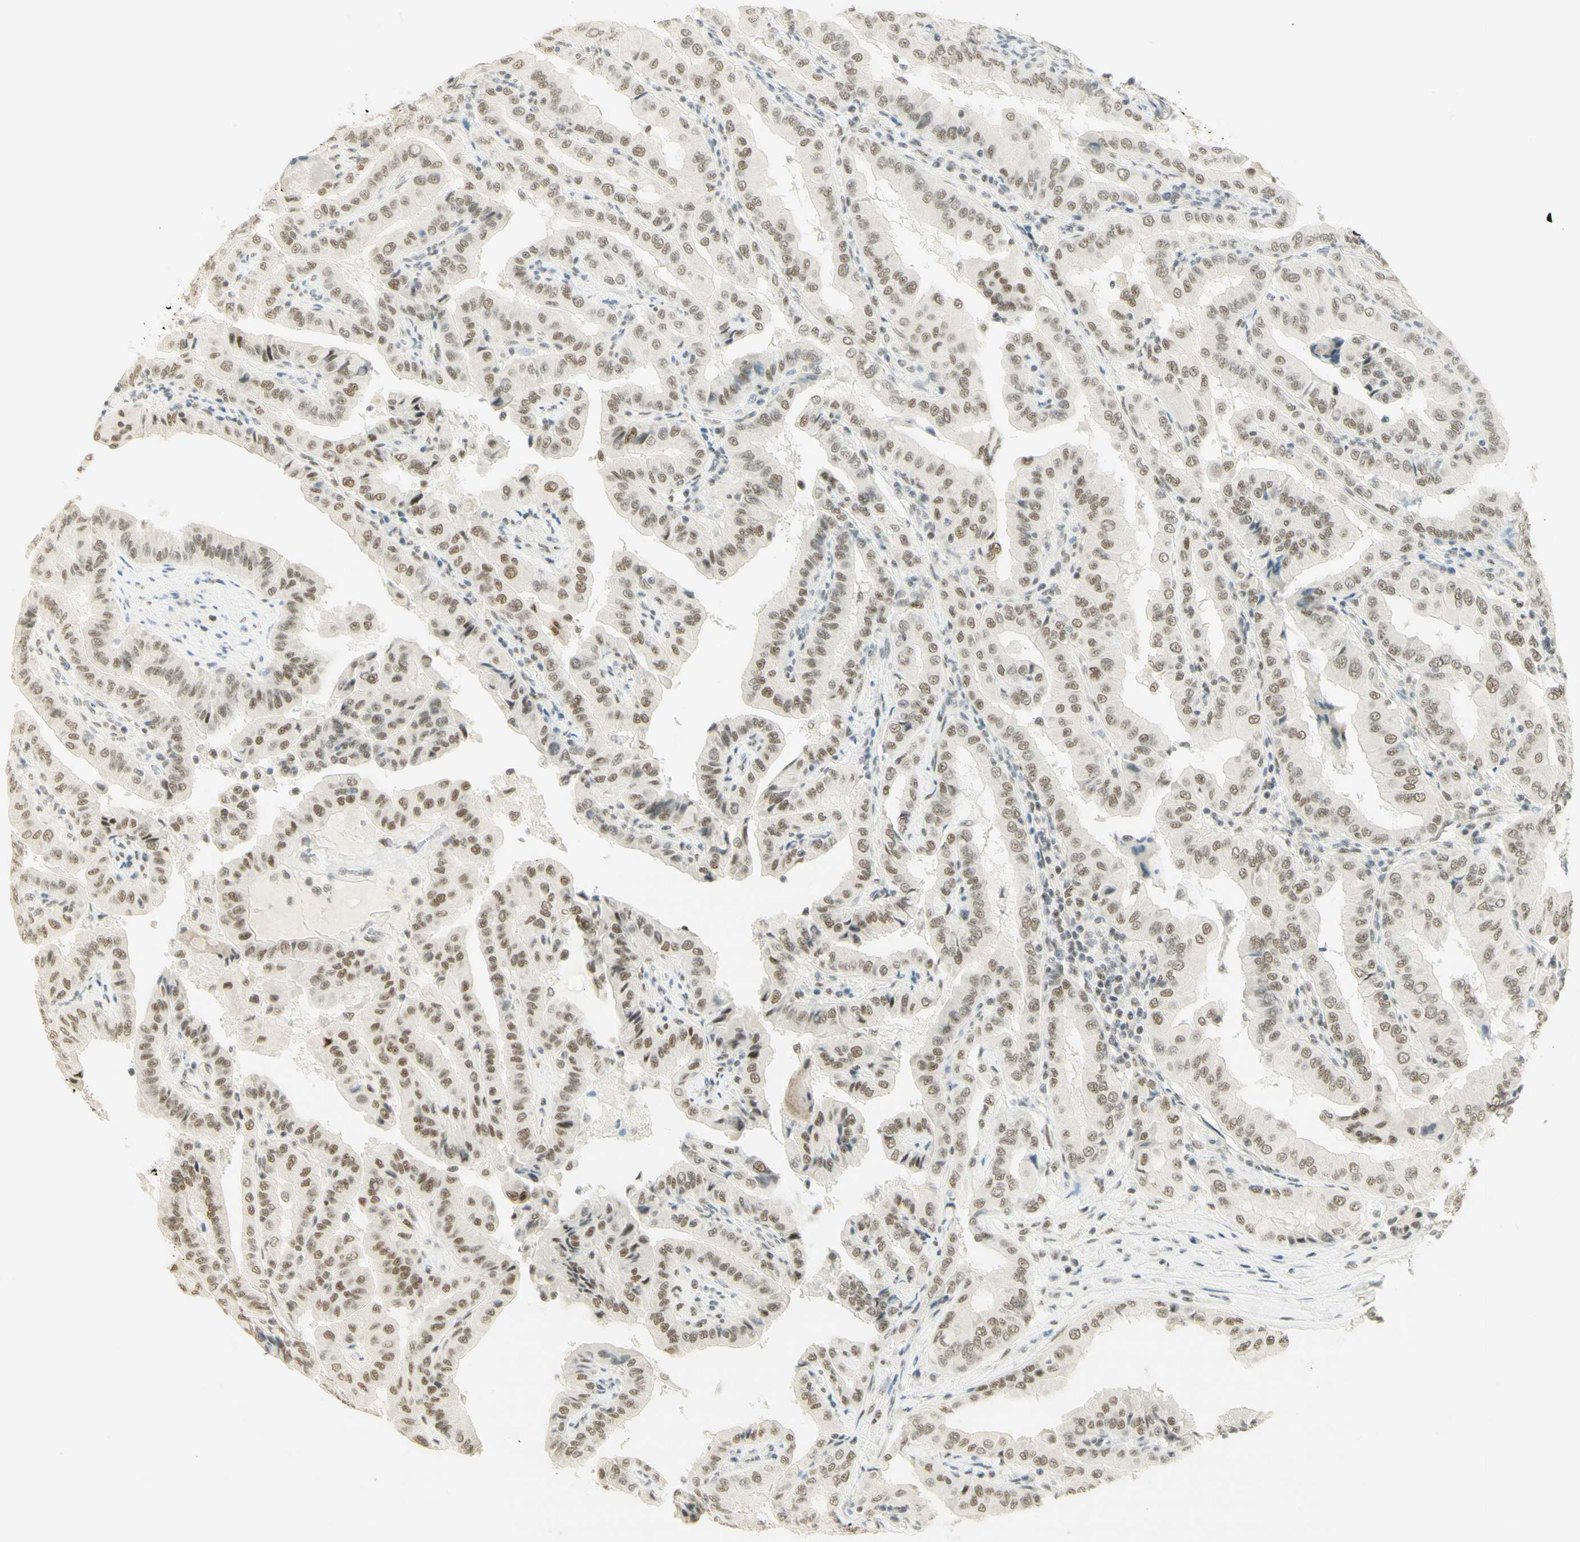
{"staining": {"intensity": "weak", "quantity": ">75%", "location": "nuclear"}, "tissue": "thyroid cancer", "cell_type": "Tumor cells", "image_type": "cancer", "snomed": [{"axis": "morphology", "description": "Papillary adenocarcinoma, NOS"}, {"axis": "topography", "description": "Thyroid gland"}], "caption": "Weak nuclear protein expression is present in approximately >75% of tumor cells in thyroid papillary adenocarcinoma.", "gene": "PMS2", "patient": {"sex": "male", "age": 33}}